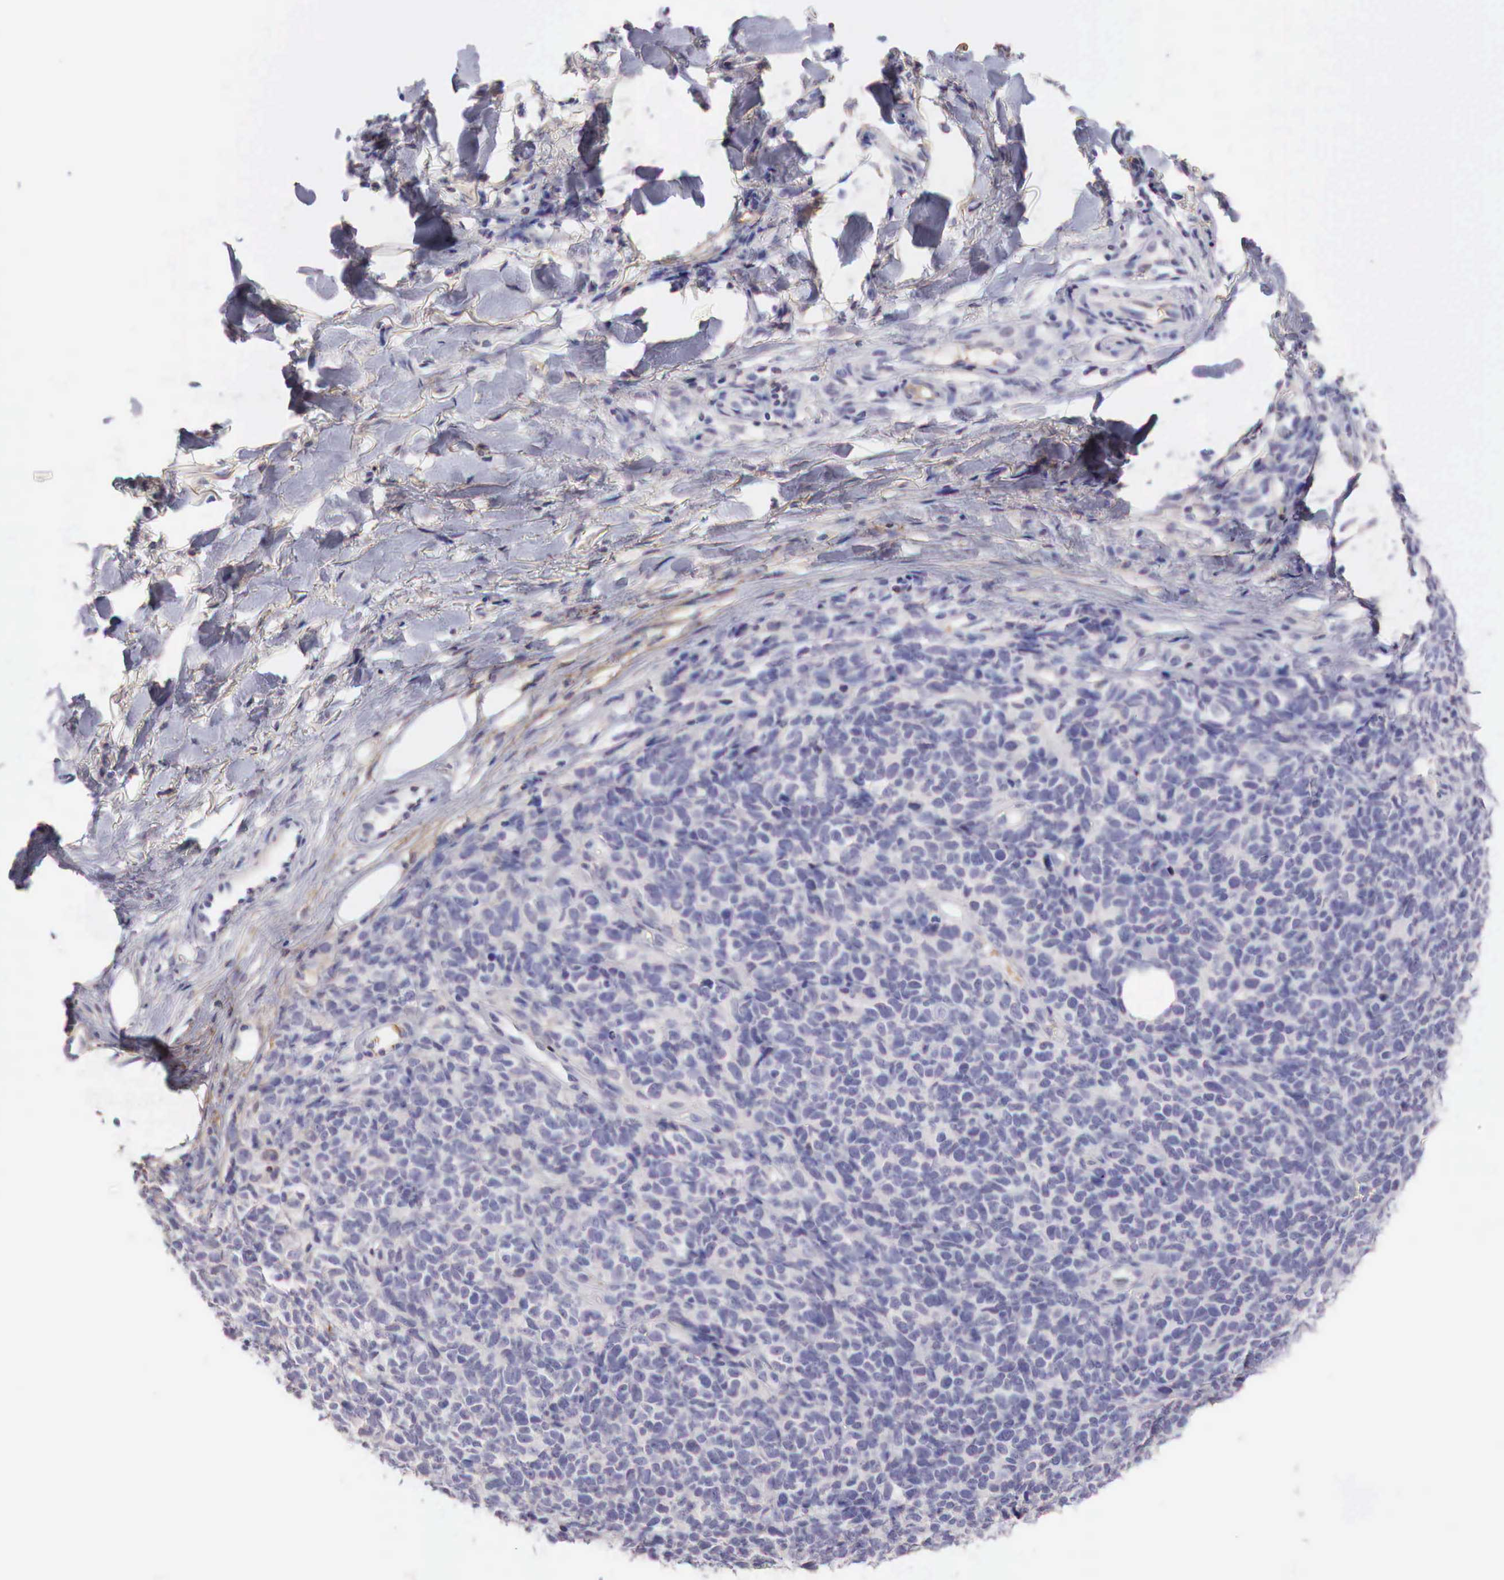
{"staining": {"intensity": "negative", "quantity": "none", "location": "none"}, "tissue": "melanoma", "cell_type": "Tumor cells", "image_type": "cancer", "snomed": [{"axis": "morphology", "description": "Malignant melanoma, NOS"}, {"axis": "topography", "description": "Skin"}], "caption": "Photomicrograph shows no protein positivity in tumor cells of malignant melanoma tissue.", "gene": "XPNPEP2", "patient": {"sex": "female", "age": 85}}